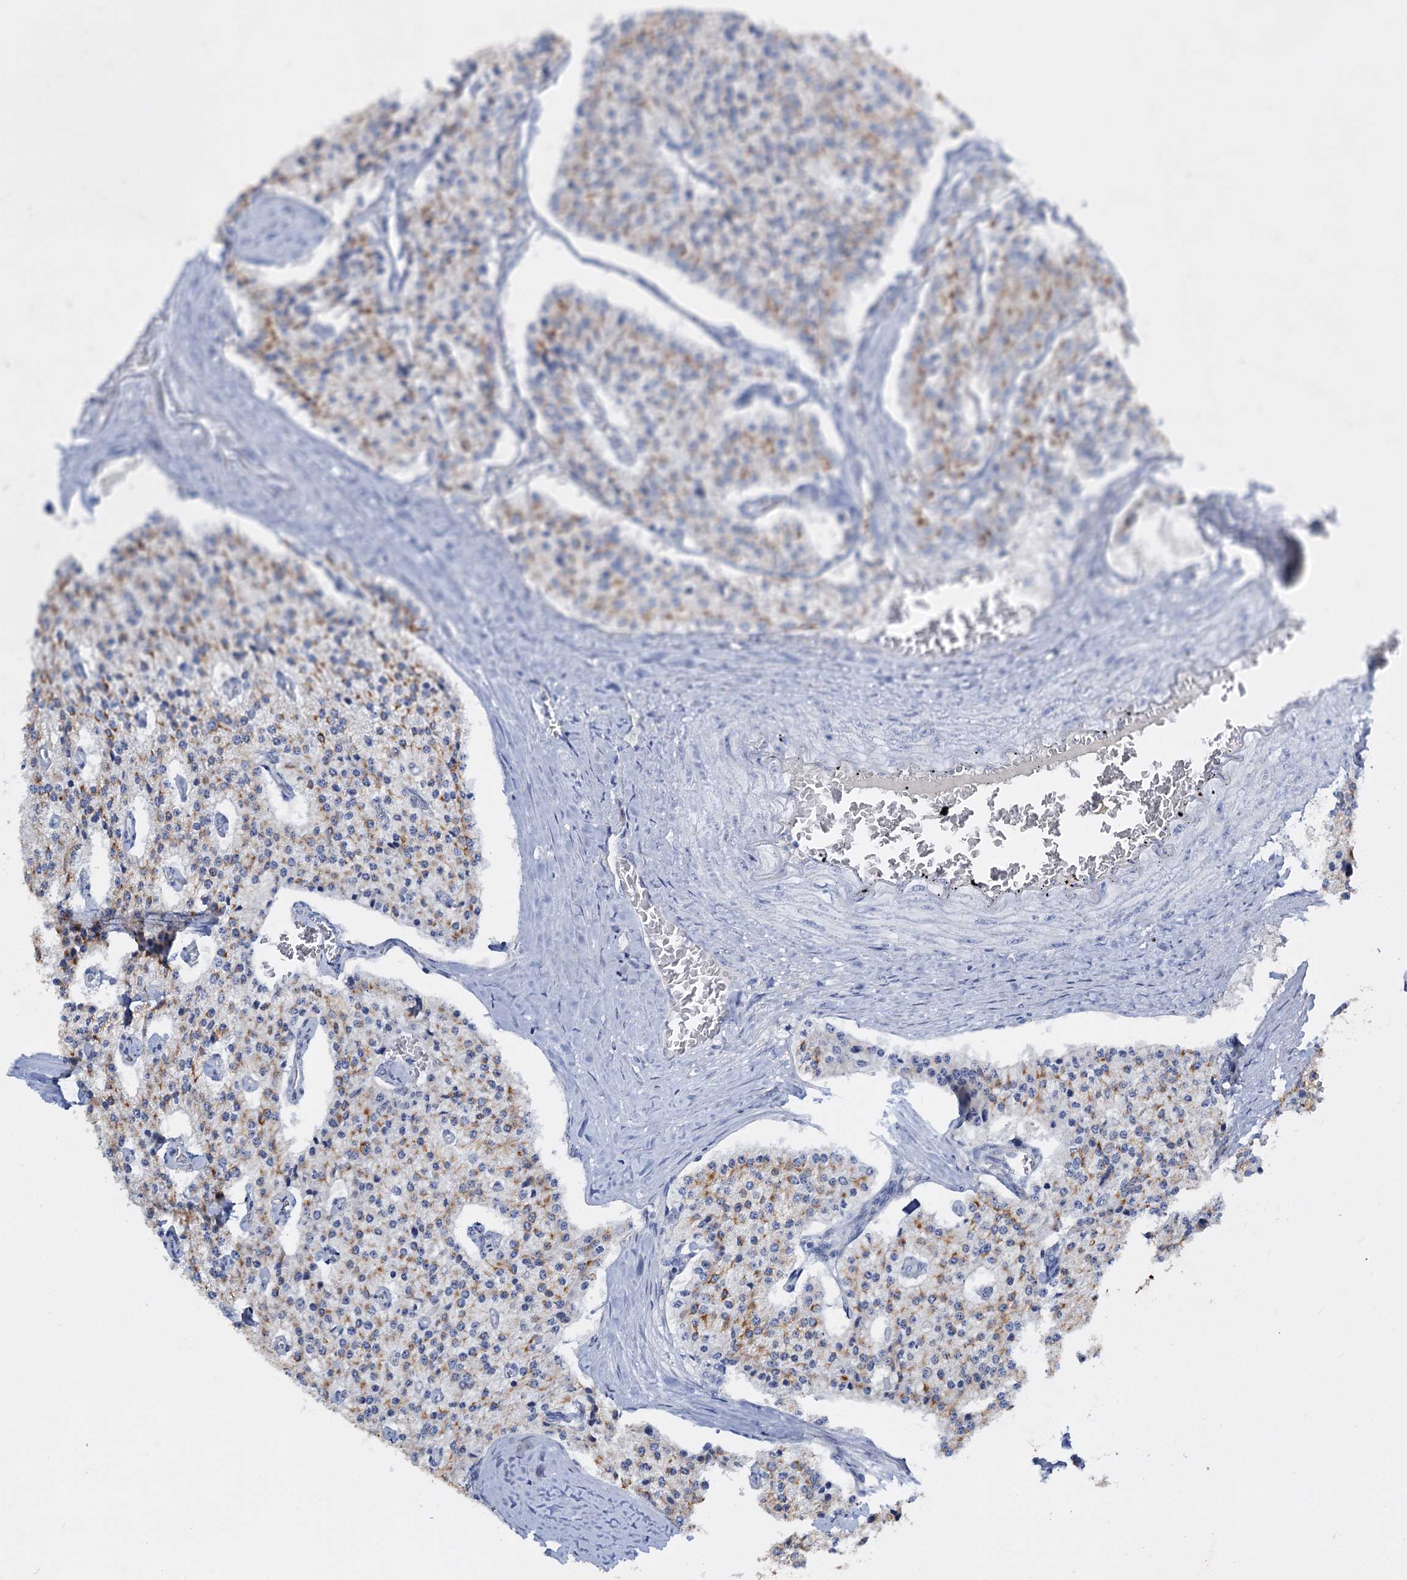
{"staining": {"intensity": "moderate", "quantity": "<25%", "location": "cytoplasmic/membranous"}, "tissue": "carcinoid", "cell_type": "Tumor cells", "image_type": "cancer", "snomed": [{"axis": "morphology", "description": "Carcinoid, malignant, NOS"}, {"axis": "topography", "description": "Colon"}], "caption": "Approximately <25% of tumor cells in carcinoid show moderate cytoplasmic/membranous protein positivity as visualized by brown immunohistochemical staining.", "gene": "FAAP20", "patient": {"sex": "female", "age": 52}}